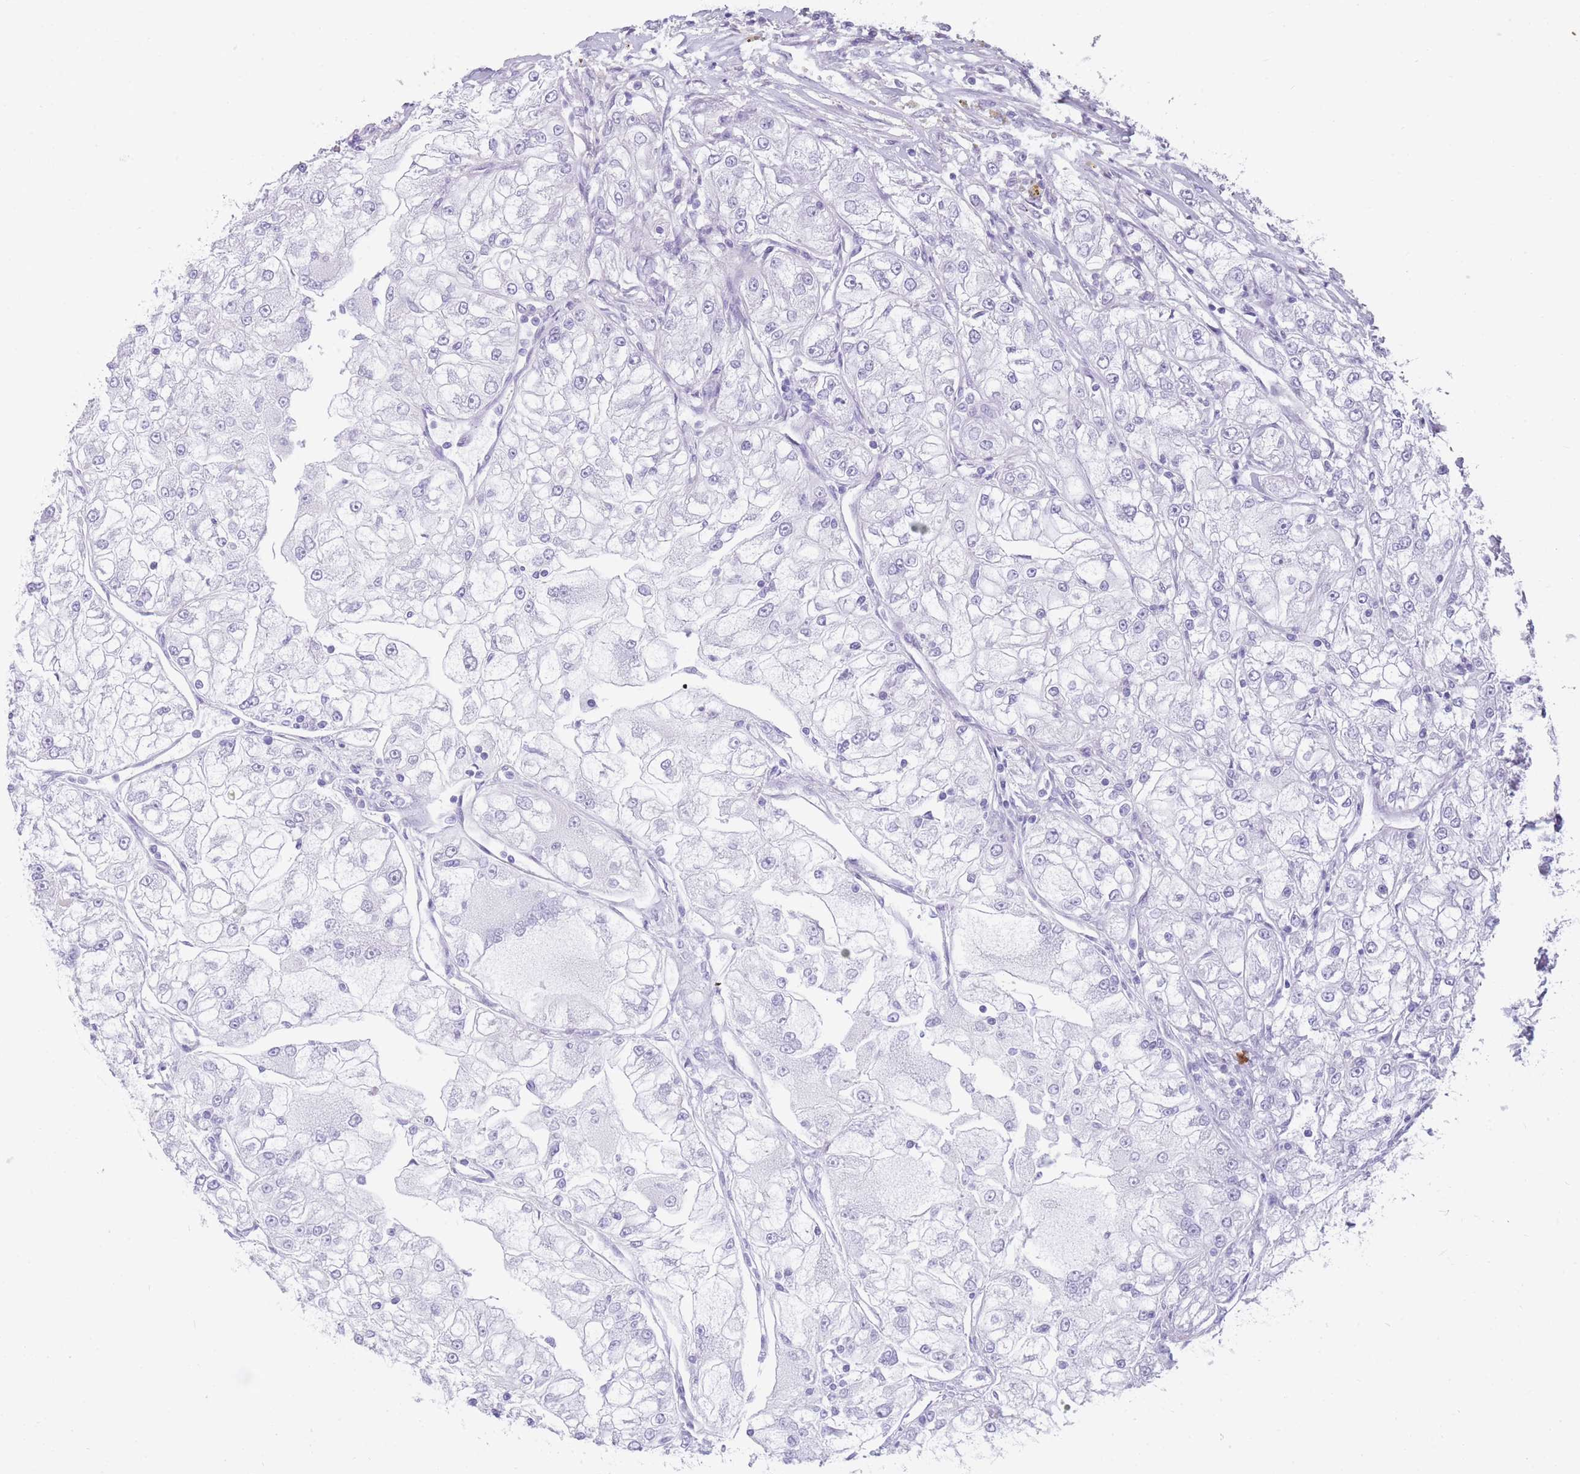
{"staining": {"intensity": "negative", "quantity": "none", "location": "none"}, "tissue": "renal cancer", "cell_type": "Tumor cells", "image_type": "cancer", "snomed": [{"axis": "morphology", "description": "Adenocarcinoma, NOS"}, {"axis": "topography", "description": "Kidney"}], "caption": "A histopathology image of renal cancer (adenocarcinoma) stained for a protein reveals no brown staining in tumor cells. (DAB (3,3'-diaminobenzidine) immunohistochemistry with hematoxylin counter stain).", "gene": "TNFSF11", "patient": {"sex": "female", "age": 72}}